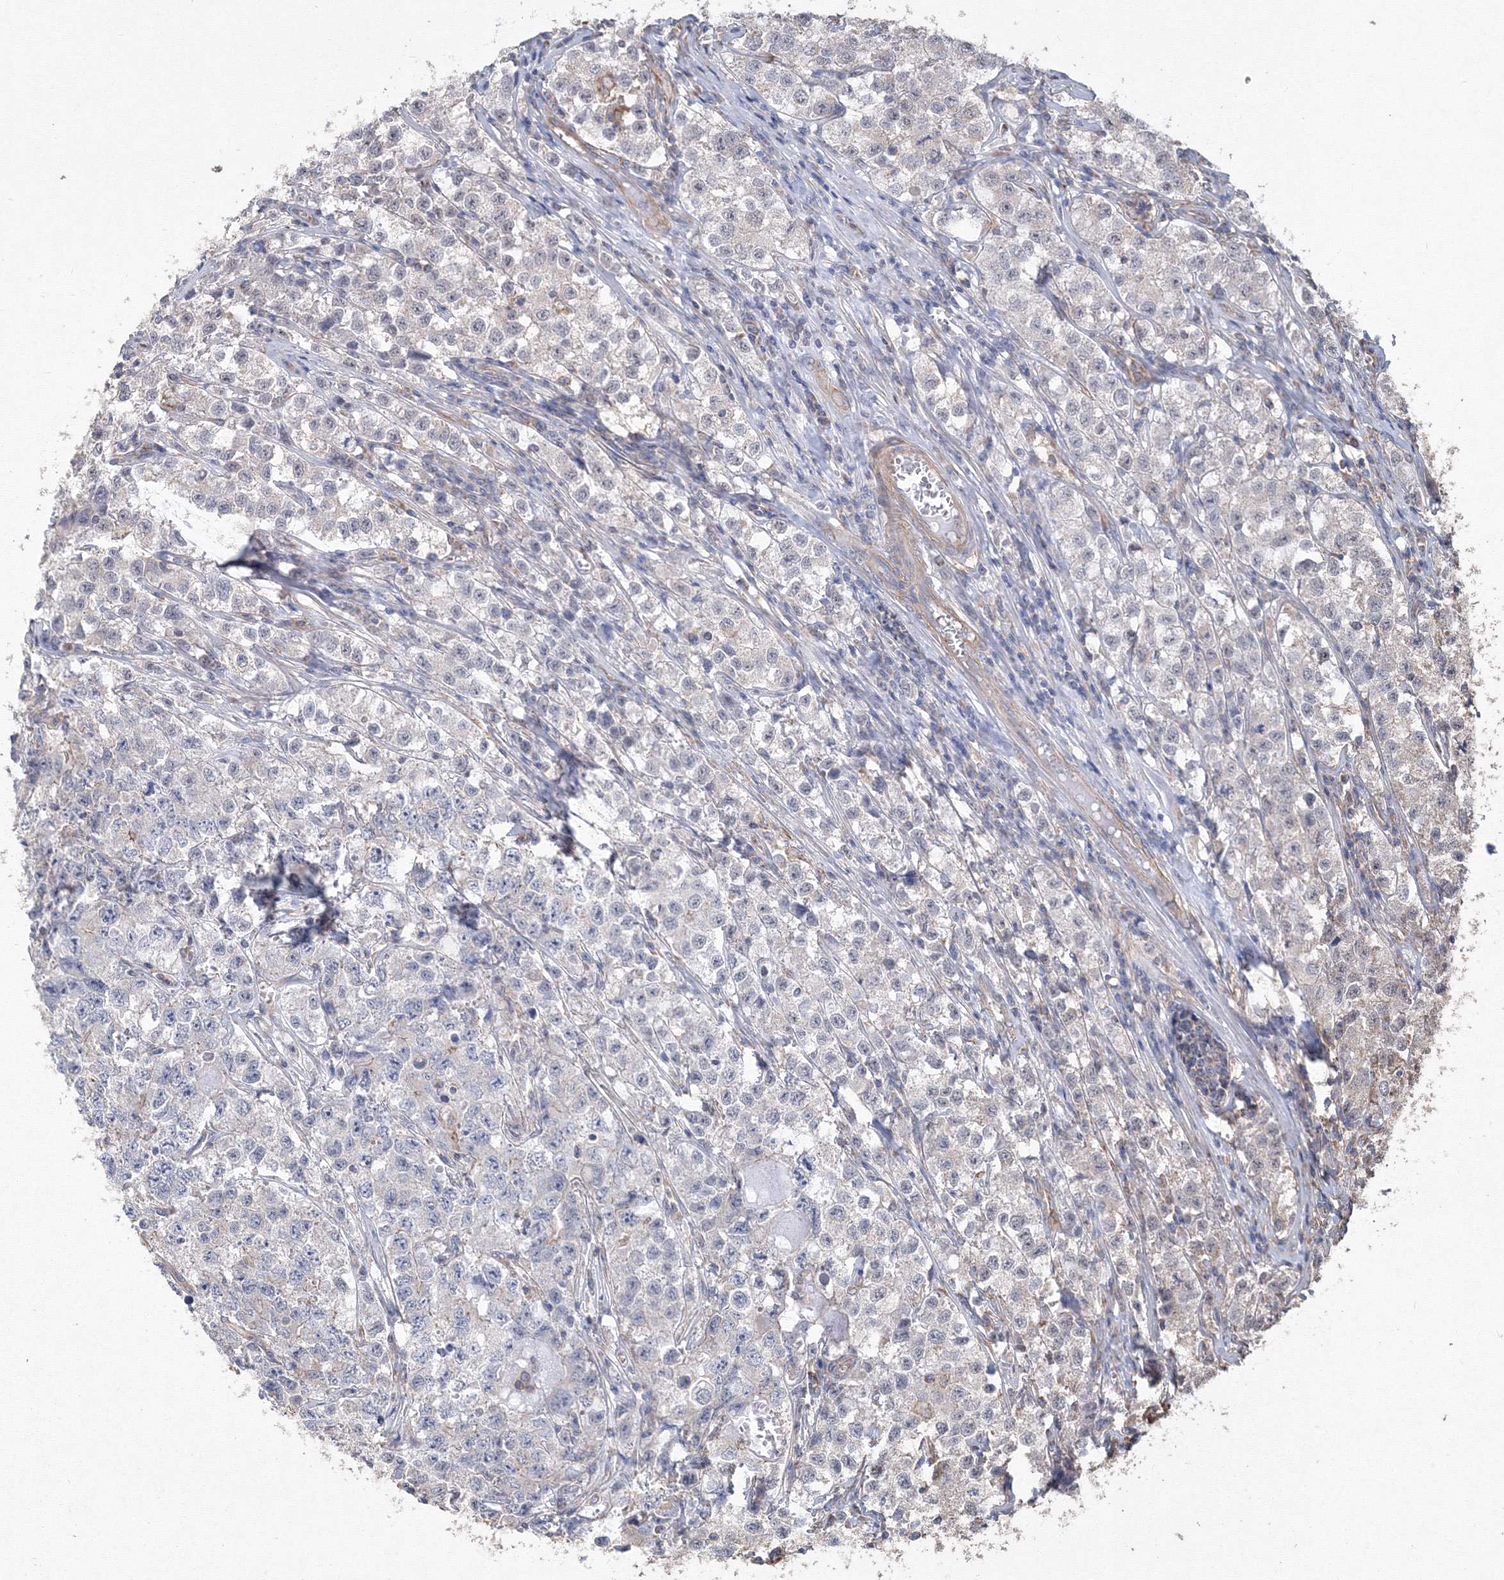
{"staining": {"intensity": "negative", "quantity": "none", "location": "none"}, "tissue": "testis cancer", "cell_type": "Tumor cells", "image_type": "cancer", "snomed": [{"axis": "morphology", "description": "Seminoma, NOS"}, {"axis": "morphology", "description": "Carcinoma, Embryonal, NOS"}, {"axis": "topography", "description": "Testis"}], "caption": "Immunohistochemical staining of human seminoma (testis) shows no significant staining in tumor cells. (DAB (3,3'-diaminobenzidine) immunohistochemistry (IHC) with hematoxylin counter stain).", "gene": "TMEM139", "patient": {"sex": "male", "age": 43}}